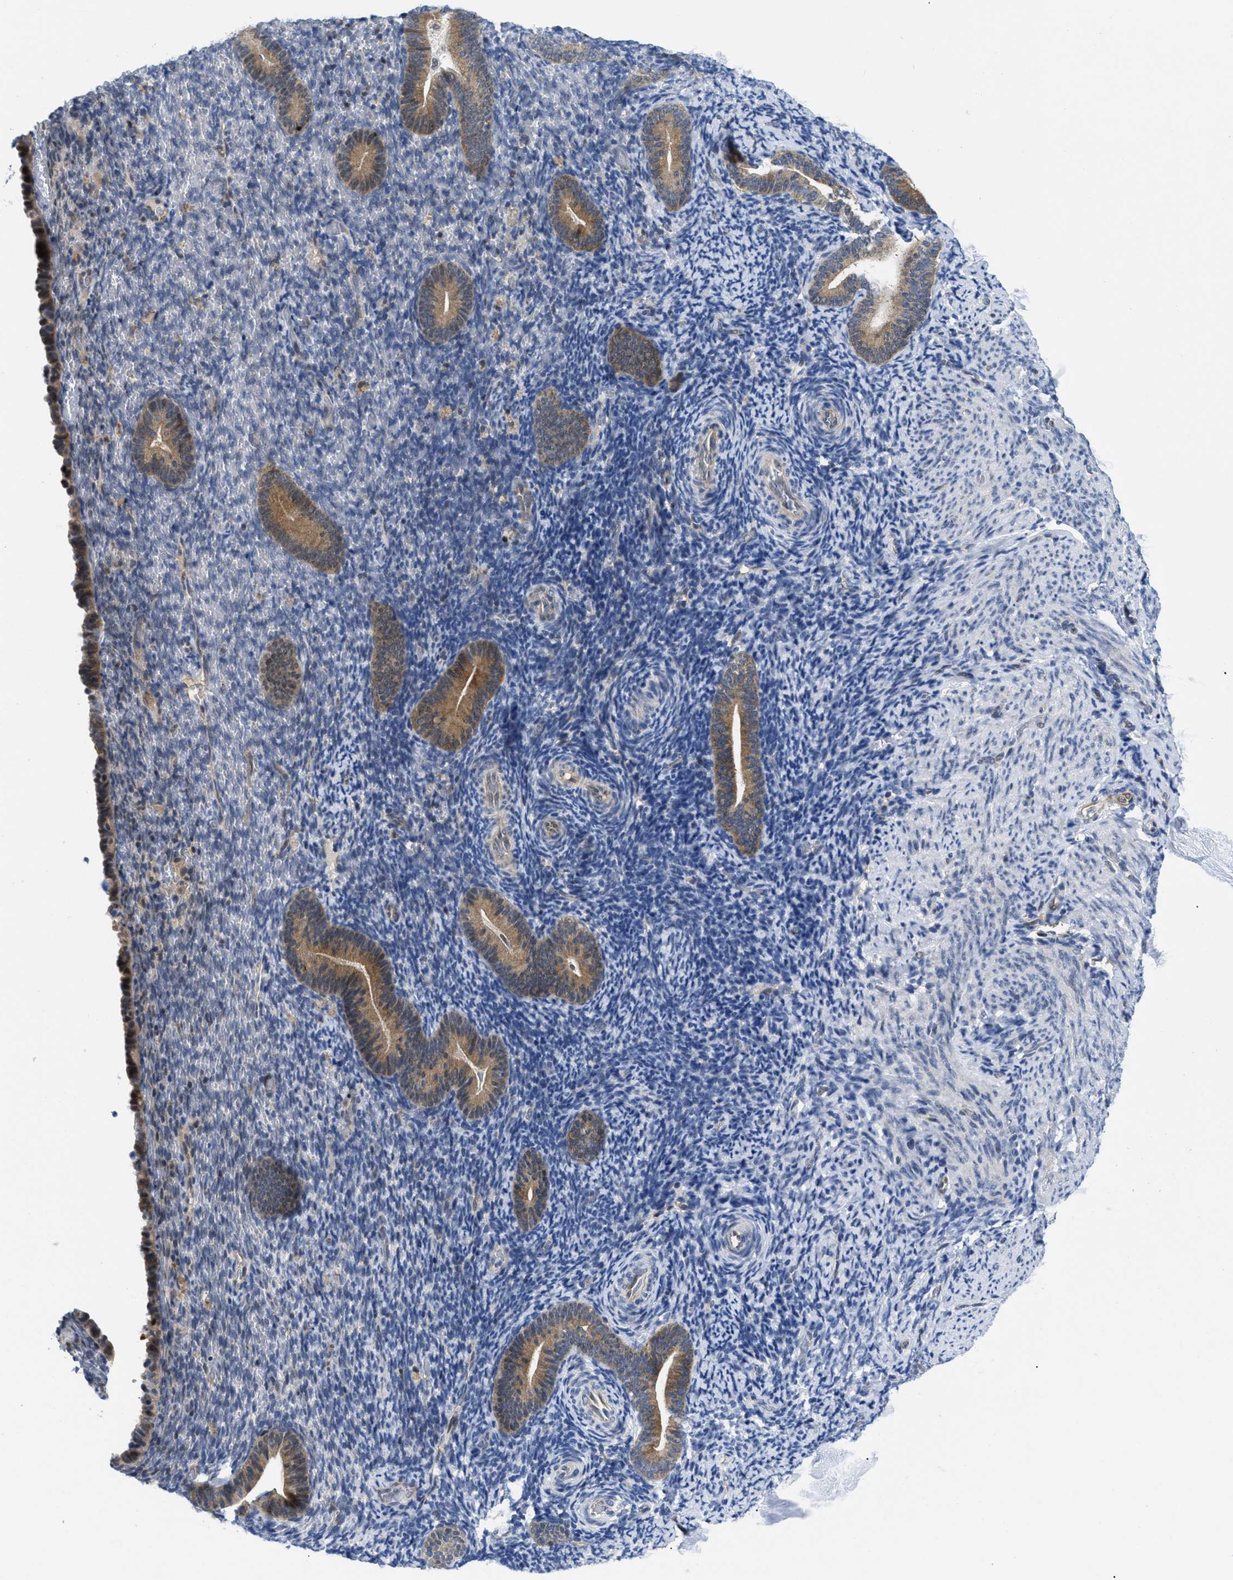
{"staining": {"intensity": "negative", "quantity": "none", "location": "none"}, "tissue": "endometrium", "cell_type": "Cells in endometrial stroma", "image_type": "normal", "snomed": [{"axis": "morphology", "description": "Normal tissue, NOS"}, {"axis": "topography", "description": "Endometrium"}], "caption": "Cells in endometrial stroma show no significant expression in normal endometrium.", "gene": "SLC29A2", "patient": {"sex": "female", "age": 51}}